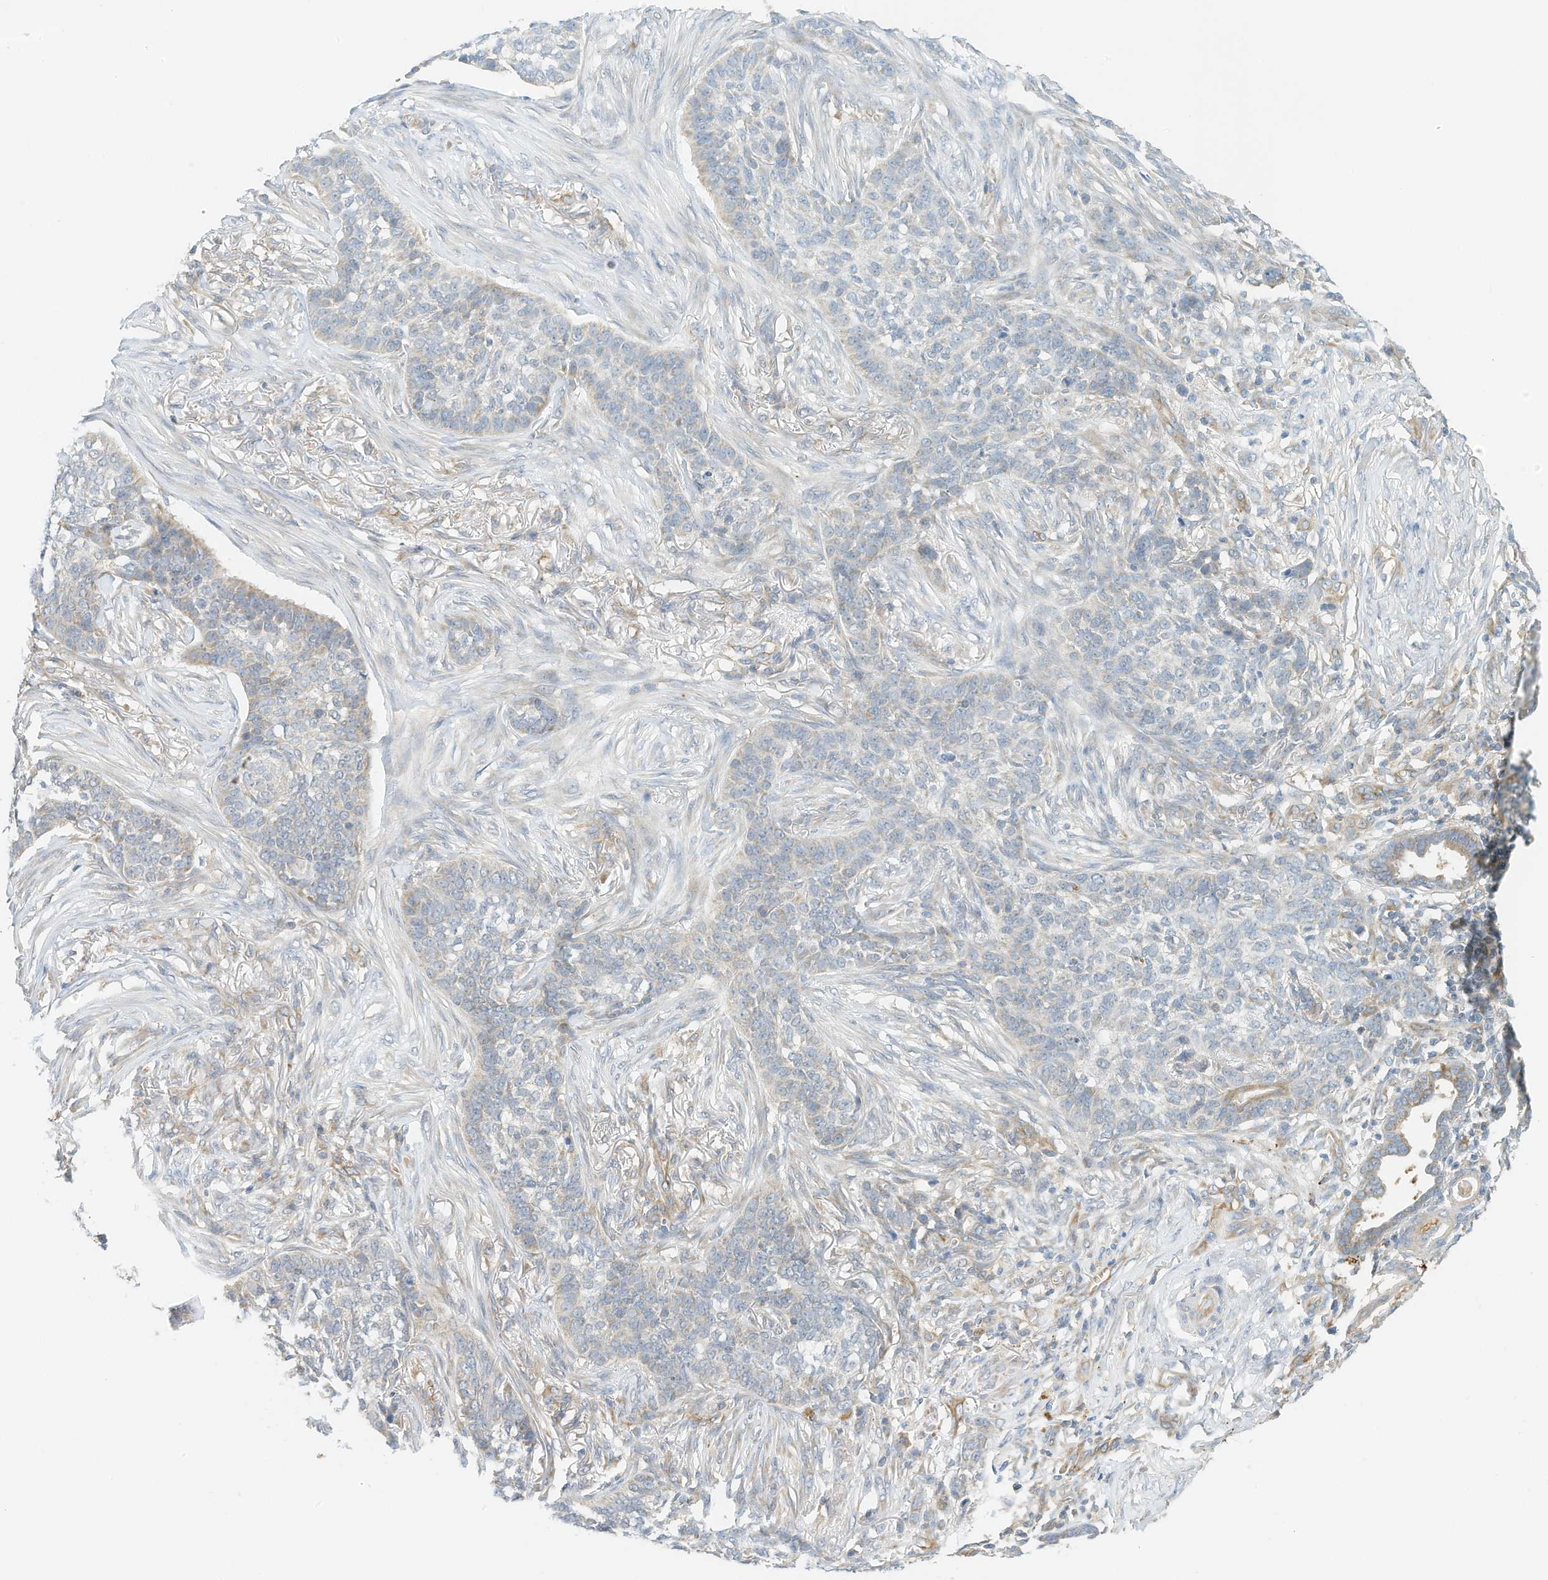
{"staining": {"intensity": "negative", "quantity": "none", "location": "none"}, "tissue": "skin cancer", "cell_type": "Tumor cells", "image_type": "cancer", "snomed": [{"axis": "morphology", "description": "Basal cell carcinoma"}, {"axis": "topography", "description": "Skin"}], "caption": "An immunohistochemistry micrograph of skin cancer (basal cell carcinoma) is shown. There is no staining in tumor cells of skin cancer (basal cell carcinoma).", "gene": "METTL6", "patient": {"sex": "male", "age": 85}}